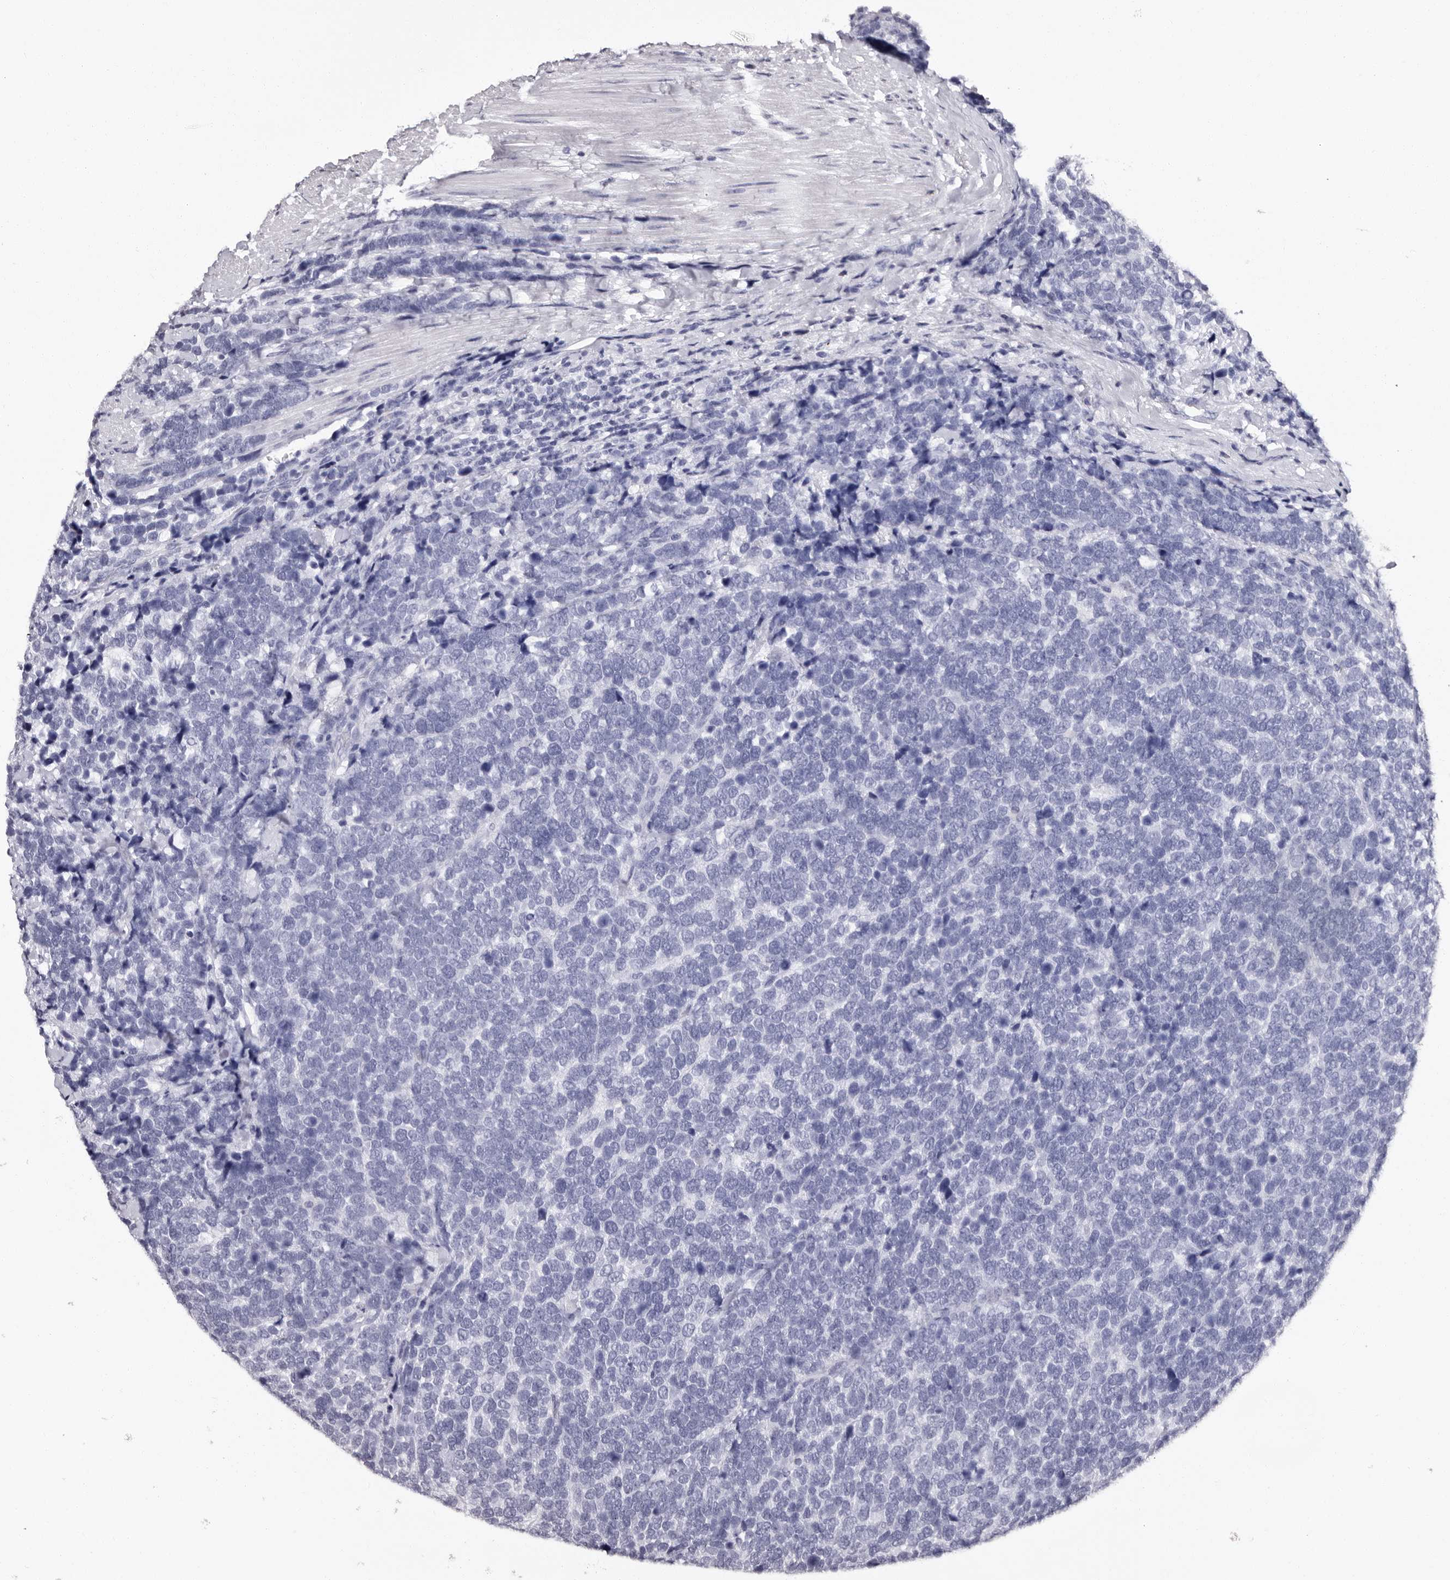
{"staining": {"intensity": "negative", "quantity": "none", "location": "none"}, "tissue": "urothelial cancer", "cell_type": "Tumor cells", "image_type": "cancer", "snomed": [{"axis": "morphology", "description": "Urothelial carcinoma, High grade"}, {"axis": "topography", "description": "Urinary bladder"}], "caption": "Histopathology image shows no protein staining in tumor cells of urothelial cancer tissue.", "gene": "AUNIP", "patient": {"sex": "female", "age": 82}}